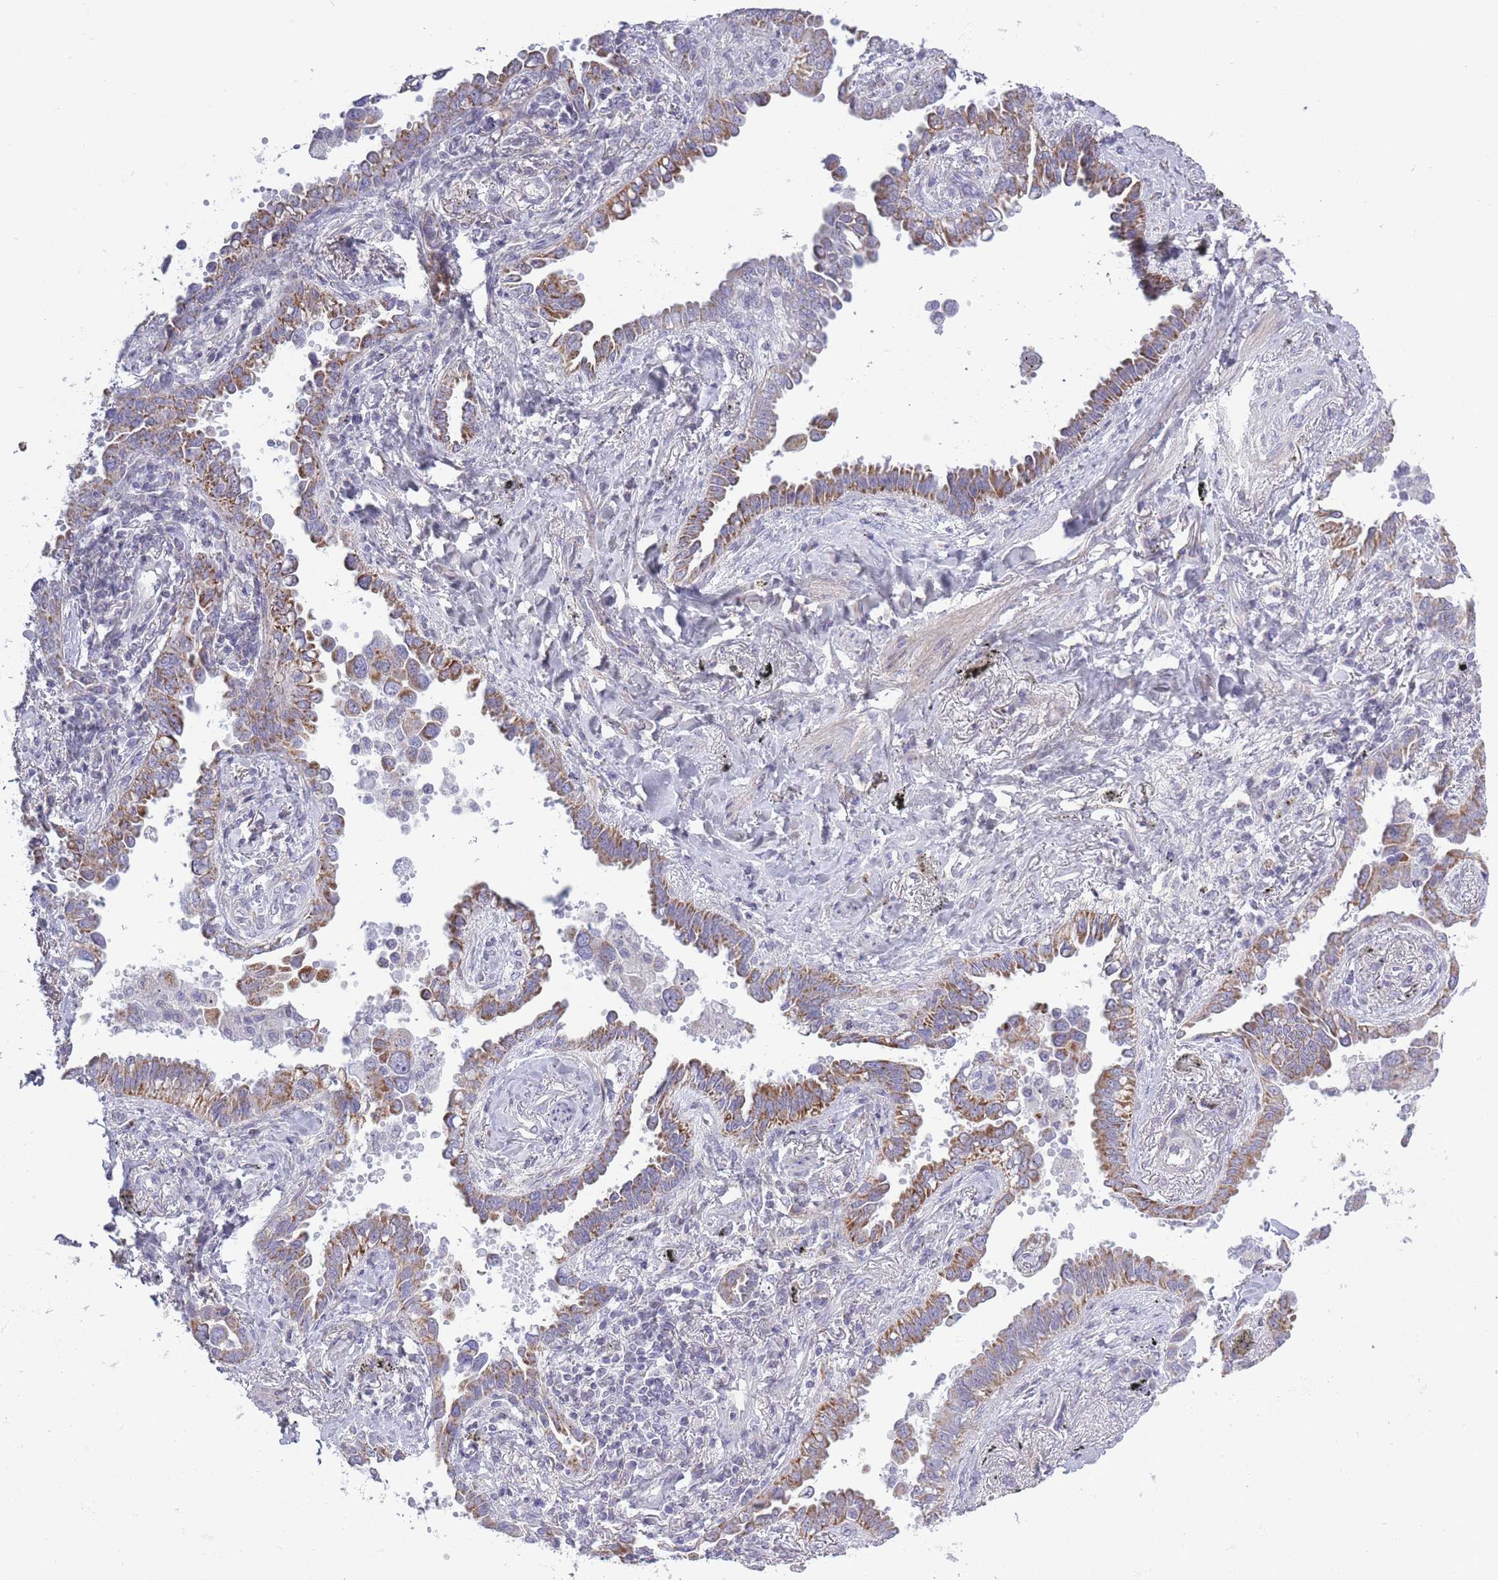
{"staining": {"intensity": "strong", "quantity": "25%-75%", "location": "cytoplasmic/membranous"}, "tissue": "lung cancer", "cell_type": "Tumor cells", "image_type": "cancer", "snomed": [{"axis": "morphology", "description": "Adenocarcinoma, NOS"}, {"axis": "topography", "description": "Lung"}], "caption": "Lung cancer stained with a brown dye exhibits strong cytoplasmic/membranous positive positivity in approximately 25%-75% of tumor cells.", "gene": "ZBTB24", "patient": {"sex": "male", "age": 67}}